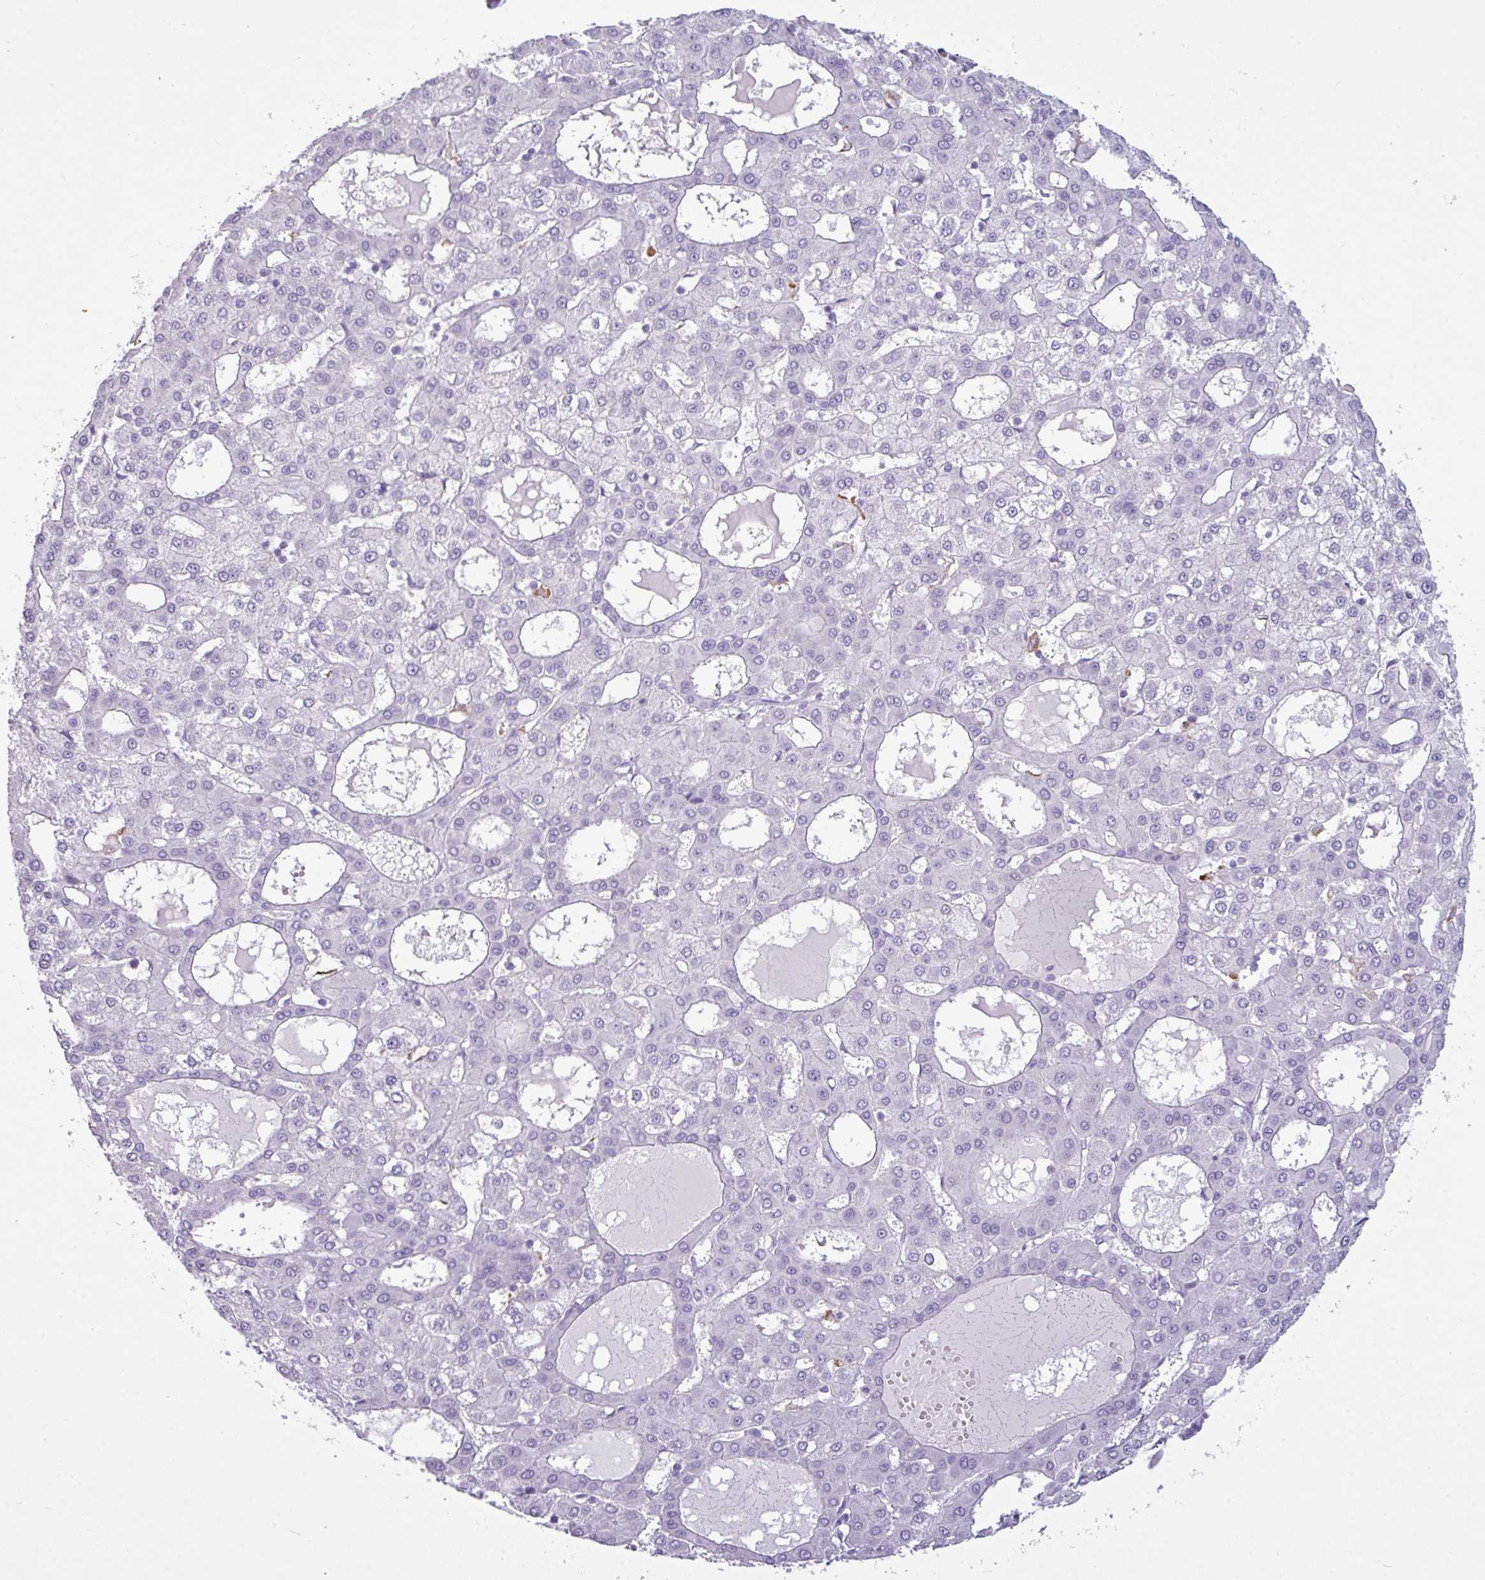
{"staining": {"intensity": "negative", "quantity": "none", "location": "none"}, "tissue": "liver cancer", "cell_type": "Tumor cells", "image_type": "cancer", "snomed": [{"axis": "morphology", "description": "Carcinoma, Hepatocellular, NOS"}, {"axis": "topography", "description": "Liver"}], "caption": "This is an immunohistochemistry (IHC) image of human liver cancer. There is no expression in tumor cells.", "gene": "AMY1B", "patient": {"sex": "male", "age": 47}}